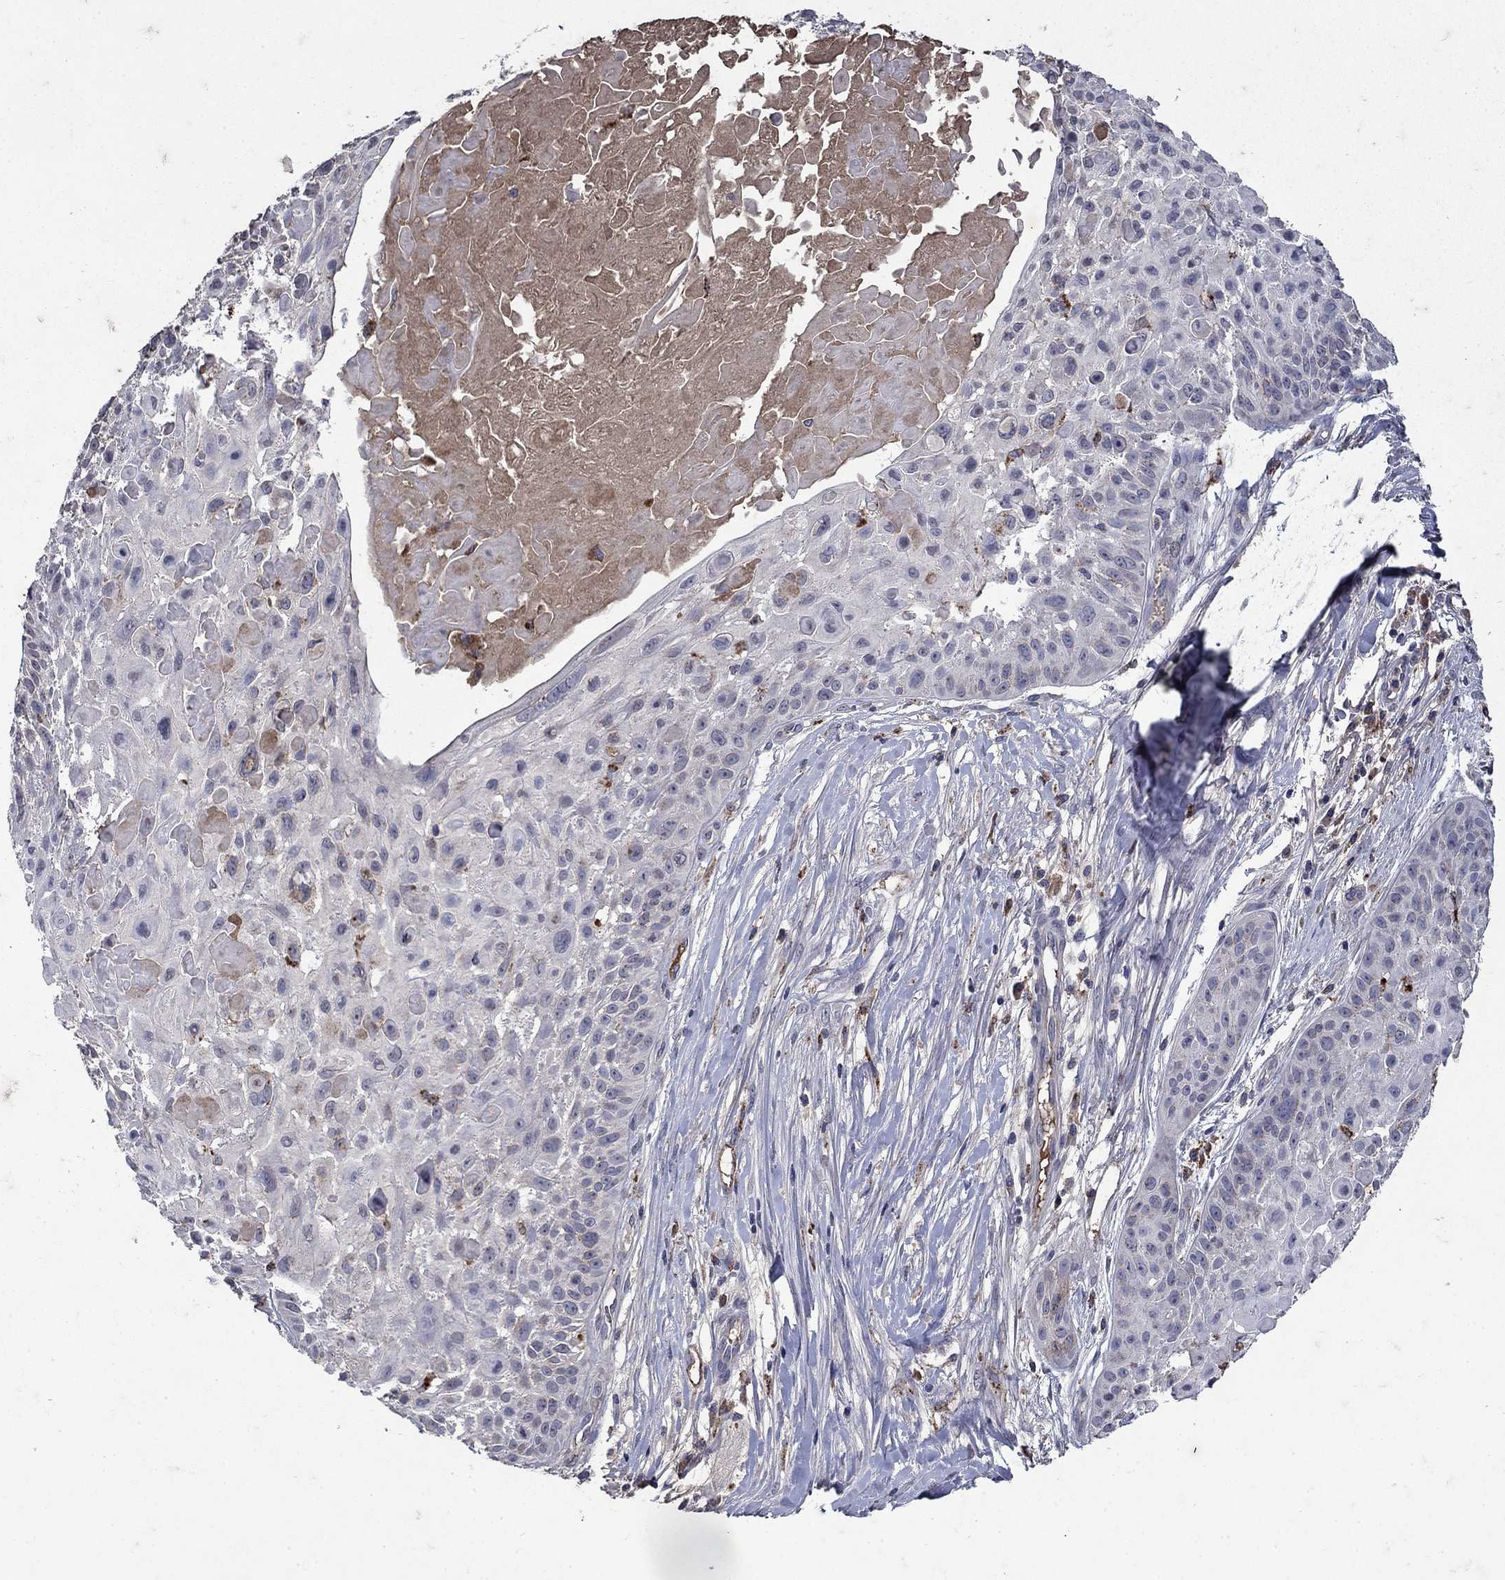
{"staining": {"intensity": "negative", "quantity": "none", "location": "none"}, "tissue": "skin cancer", "cell_type": "Tumor cells", "image_type": "cancer", "snomed": [{"axis": "morphology", "description": "Squamous cell carcinoma, NOS"}, {"axis": "topography", "description": "Skin"}, {"axis": "topography", "description": "Anal"}], "caption": "High power microscopy histopathology image of an immunohistochemistry (IHC) histopathology image of skin cancer (squamous cell carcinoma), revealing no significant positivity in tumor cells. Nuclei are stained in blue.", "gene": "NPC2", "patient": {"sex": "female", "age": 75}}